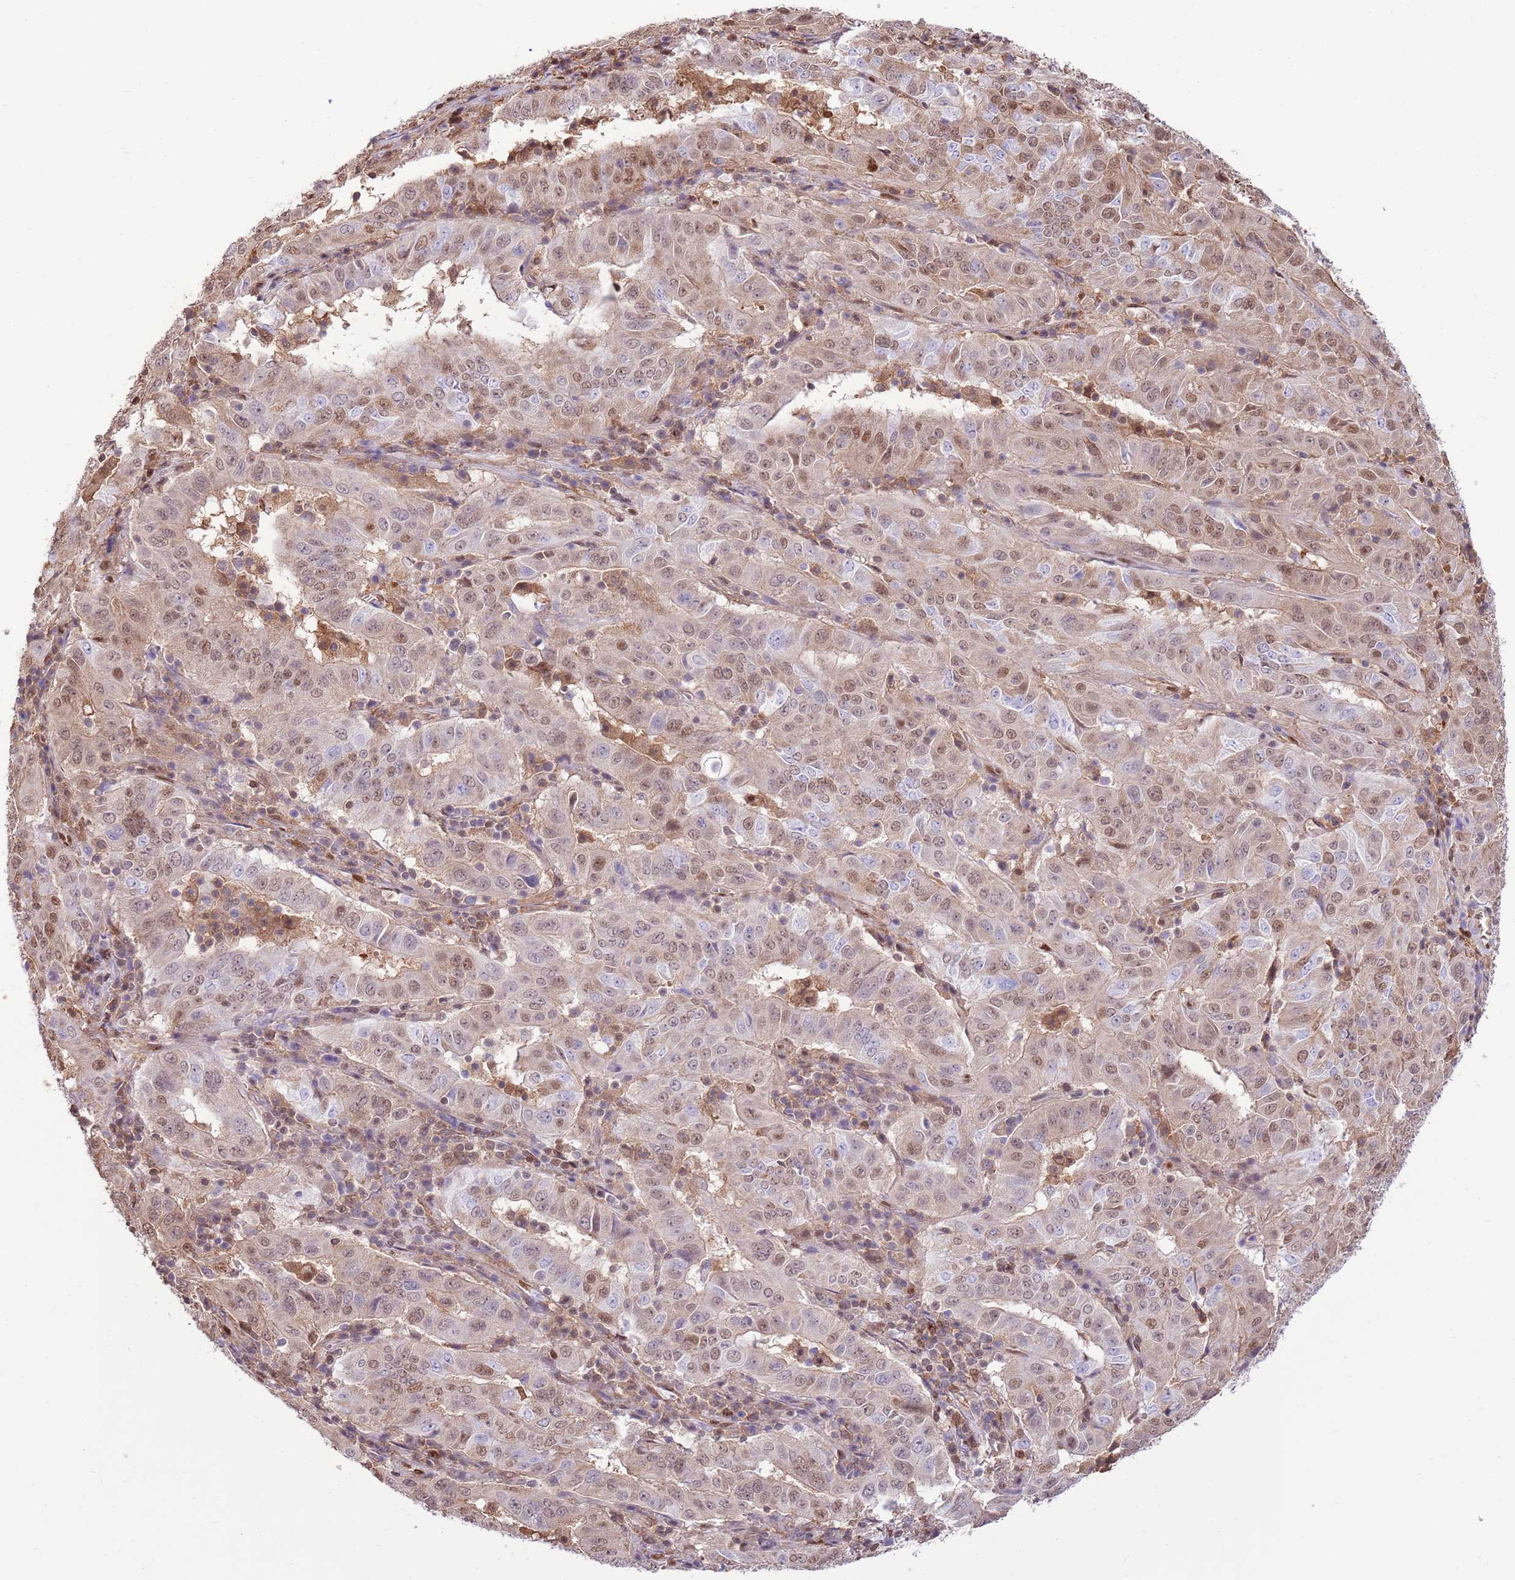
{"staining": {"intensity": "moderate", "quantity": ">75%", "location": "nuclear"}, "tissue": "pancreatic cancer", "cell_type": "Tumor cells", "image_type": "cancer", "snomed": [{"axis": "morphology", "description": "Adenocarcinoma, NOS"}, {"axis": "topography", "description": "Pancreas"}], "caption": "The micrograph reveals staining of pancreatic cancer, revealing moderate nuclear protein positivity (brown color) within tumor cells.", "gene": "NSFL1C", "patient": {"sex": "male", "age": 63}}